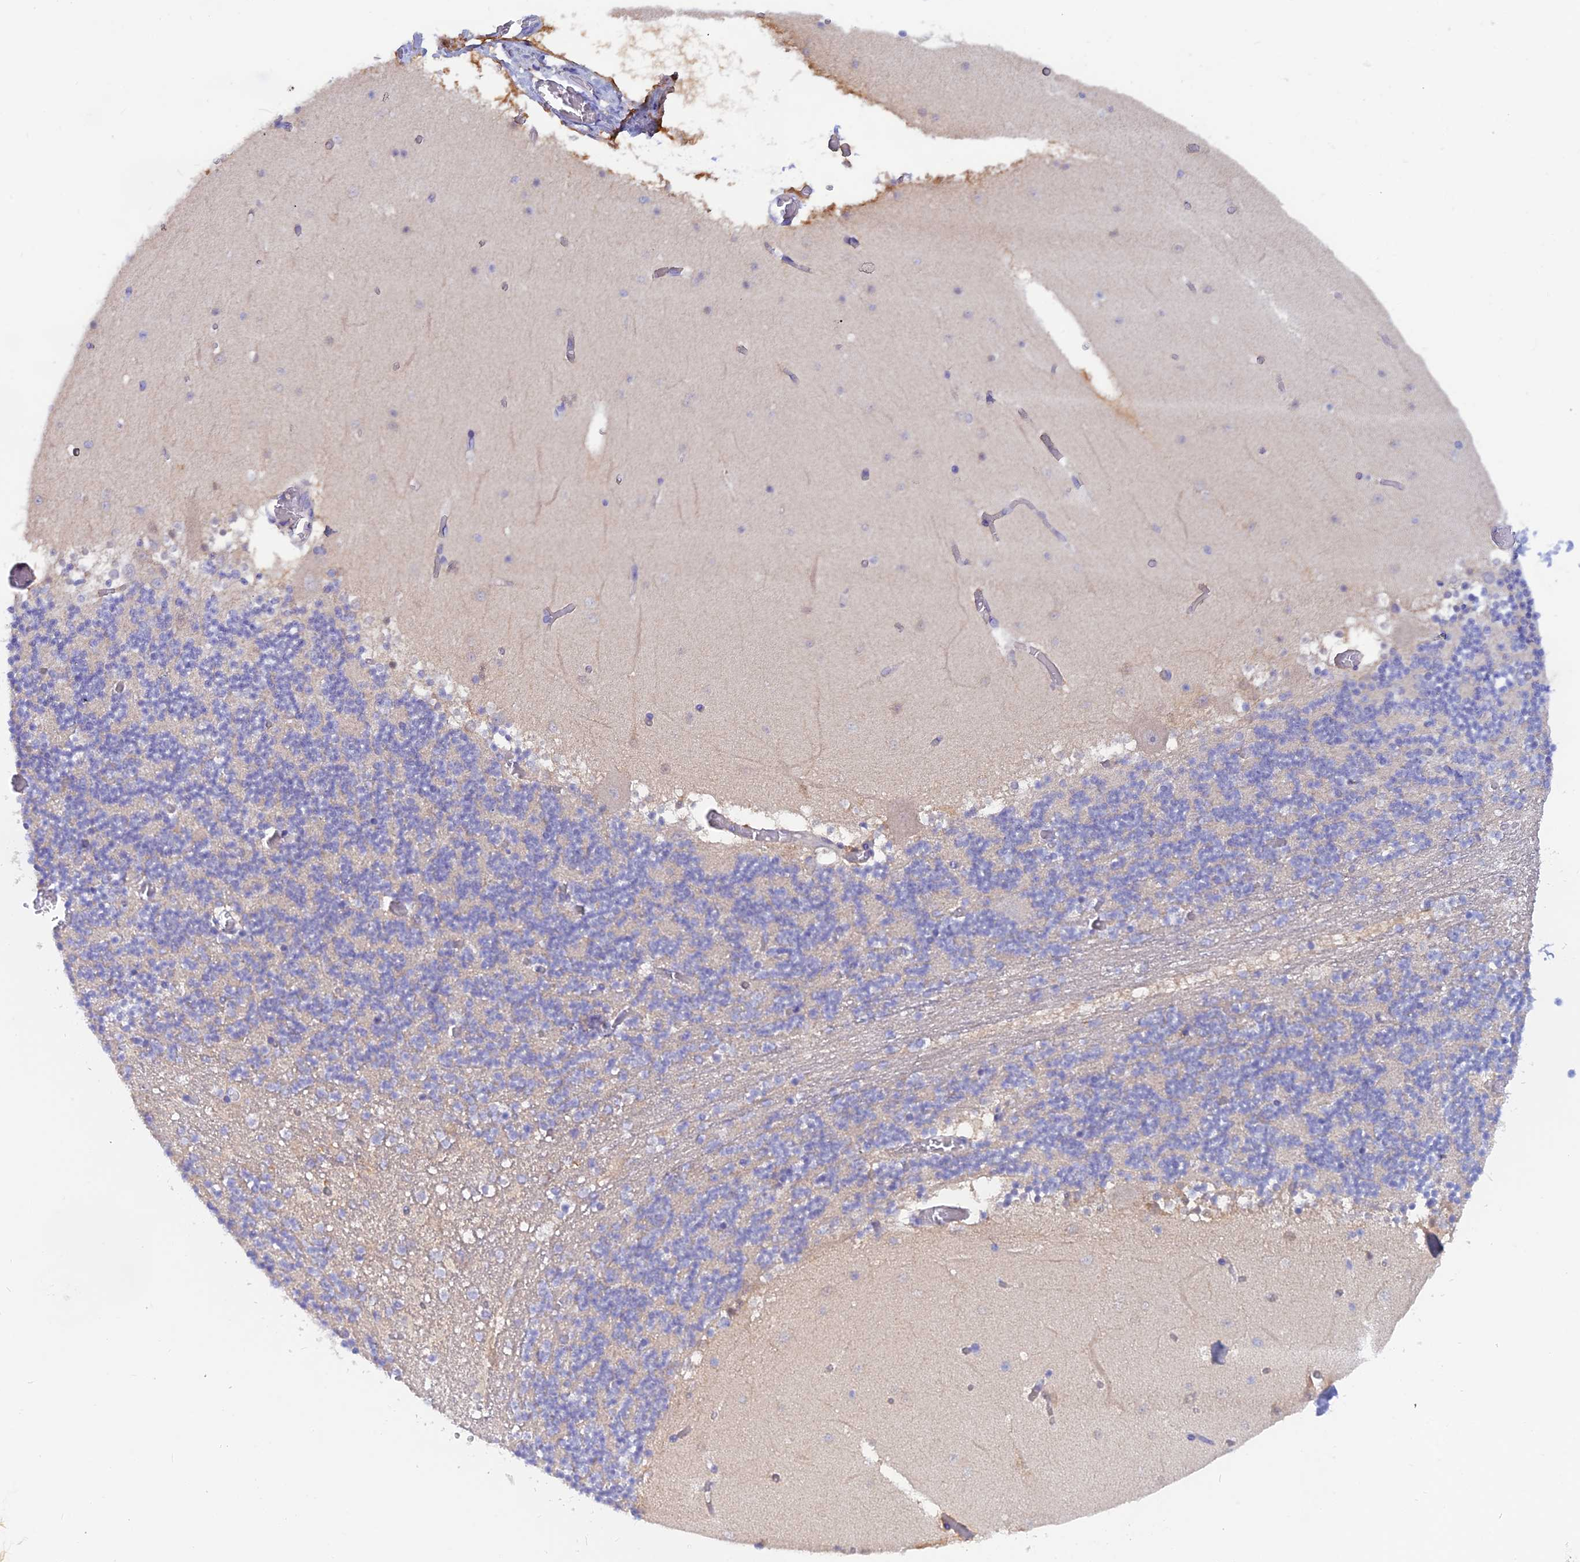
{"staining": {"intensity": "negative", "quantity": "none", "location": "none"}, "tissue": "cerebellum", "cell_type": "Cells in granular layer", "image_type": "normal", "snomed": [{"axis": "morphology", "description": "Normal tissue, NOS"}, {"axis": "topography", "description": "Cerebellum"}], "caption": "The immunohistochemistry (IHC) histopathology image has no significant staining in cells in granular layer of cerebellum. (Stains: DAB immunohistochemistry with hematoxylin counter stain, Microscopy: brightfield microscopy at high magnification).", "gene": "LZTFL1", "patient": {"sex": "female", "age": 28}}